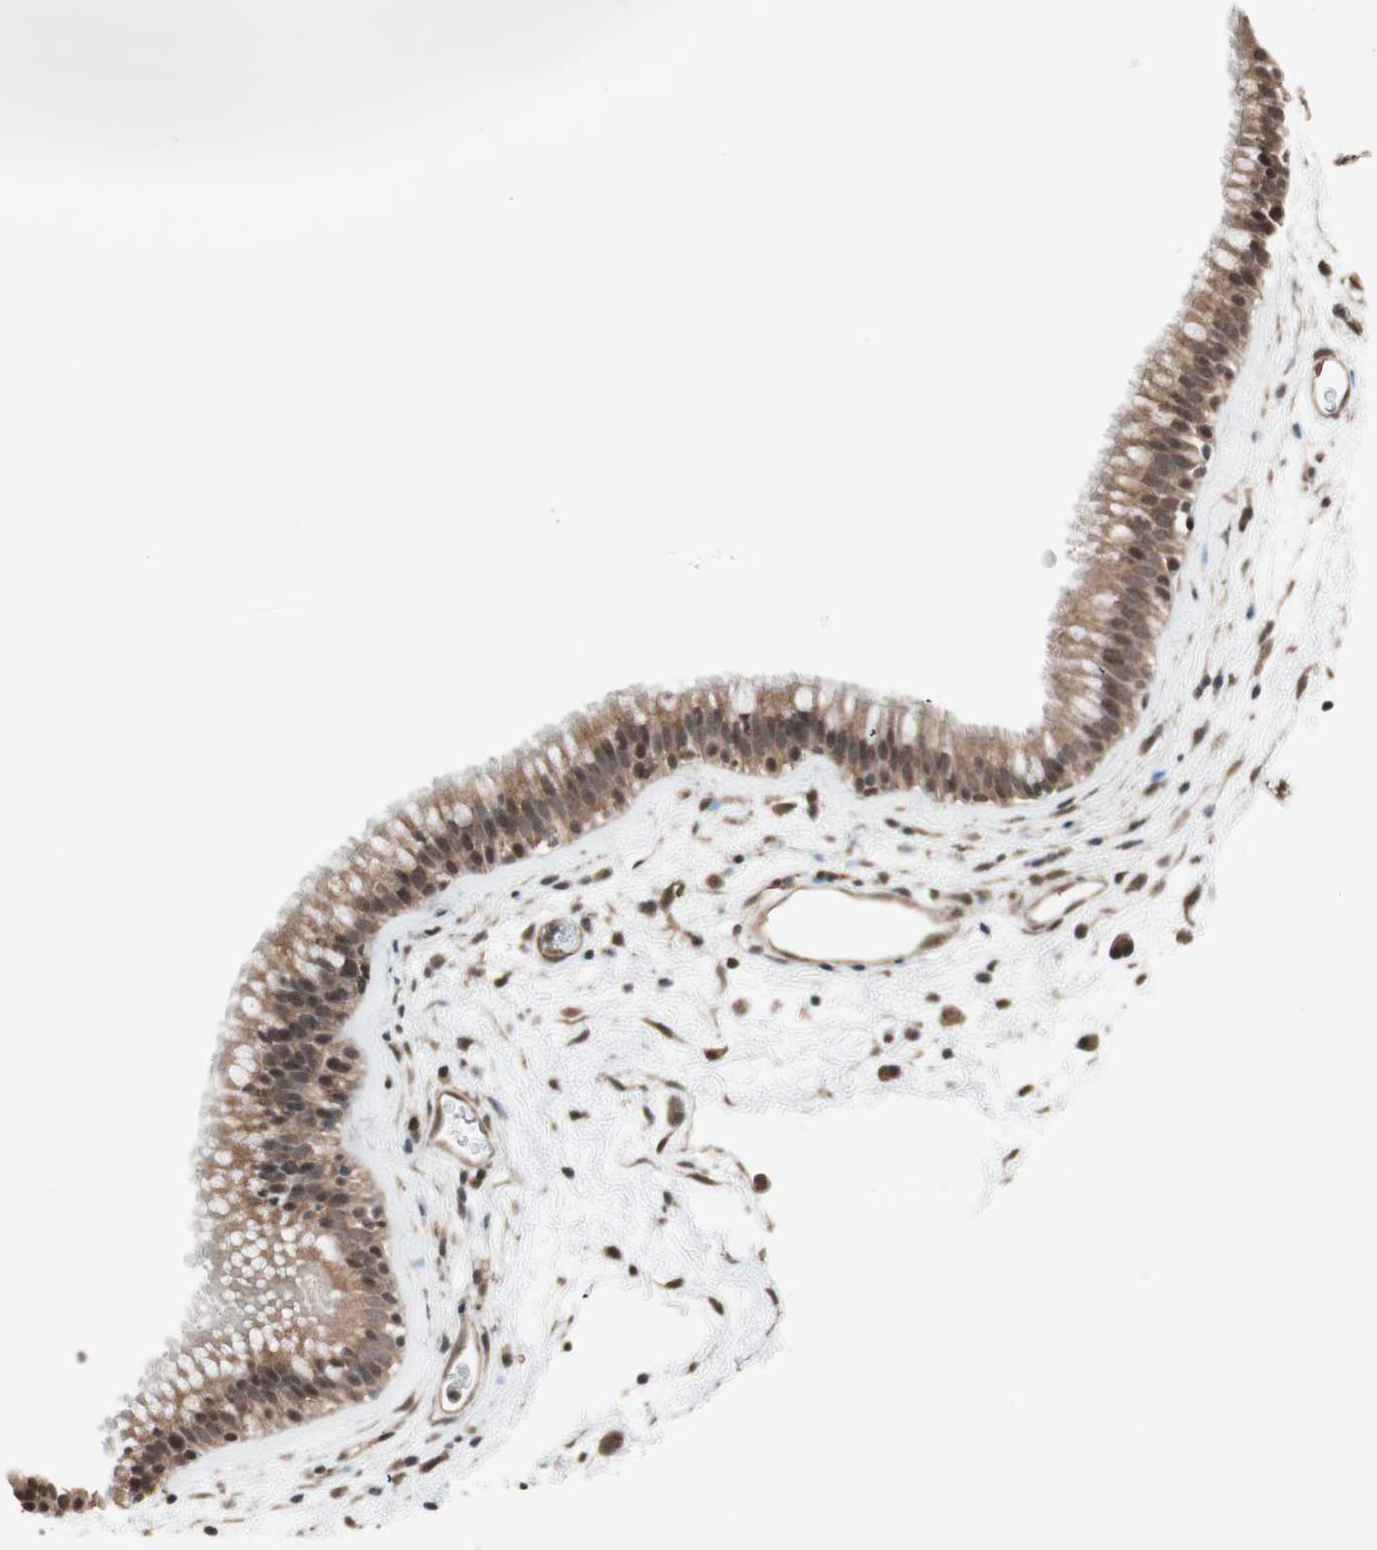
{"staining": {"intensity": "moderate", "quantity": ">75%", "location": "cytoplasmic/membranous,nuclear"}, "tissue": "nasopharynx", "cell_type": "Respiratory epithelial cells", "image_type": "normal", "snomed": [{"axis": "morphology", "description": "Normal tissue, NOS"}, {"axis": "morphology", "description": "Inflammation, NOS"}, {"axis": "topography", "description": "Nasopharynx"}], "caption": "Moderate cytoplasmic/membranous,nuclear expression for a protein is present in approximately >75% of respiratory epithelial cells of benign nasopharynx using immunohistochemistry (IHC).", "gene": "DRAP1", "patient": {"sex": "male", "age": 48}}